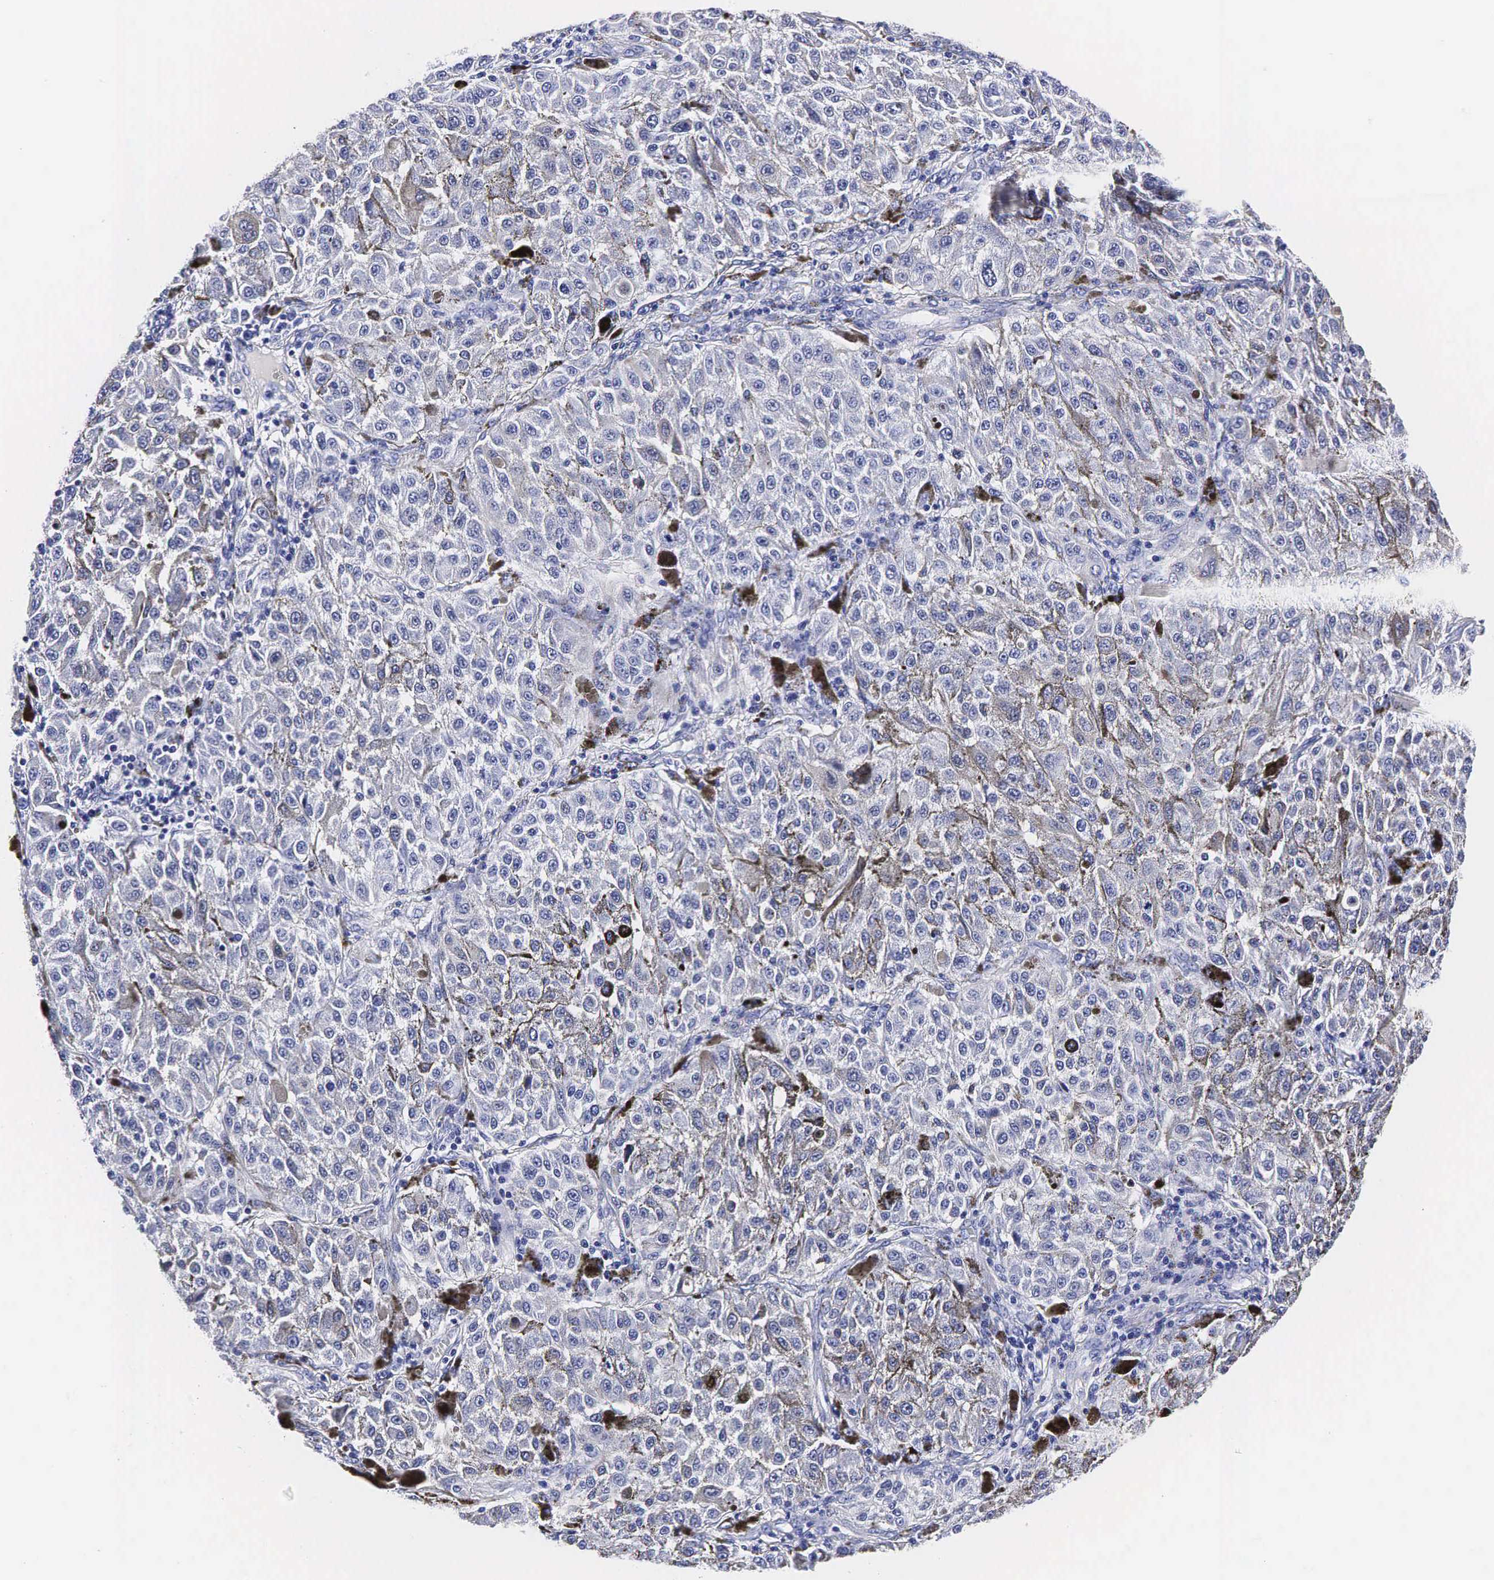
{"staining": {"intensity": "negative", "quantity": "none", "location": "none"}, "tissue": "melanoma", "cell_type": "Tumor cells", "image_type": "cancer", "snomed": [{"axis": "morphology", "description": "Malignant melanoma, NOS"}, {"axis": "topography", "description": "Skin"}], "caption": "Melanoma stained for a protein using immunohistochemistry demonstrates no positivity tumor cells.", "gene": "KLK3", "patient": {"sex": "female", "age": 64}}